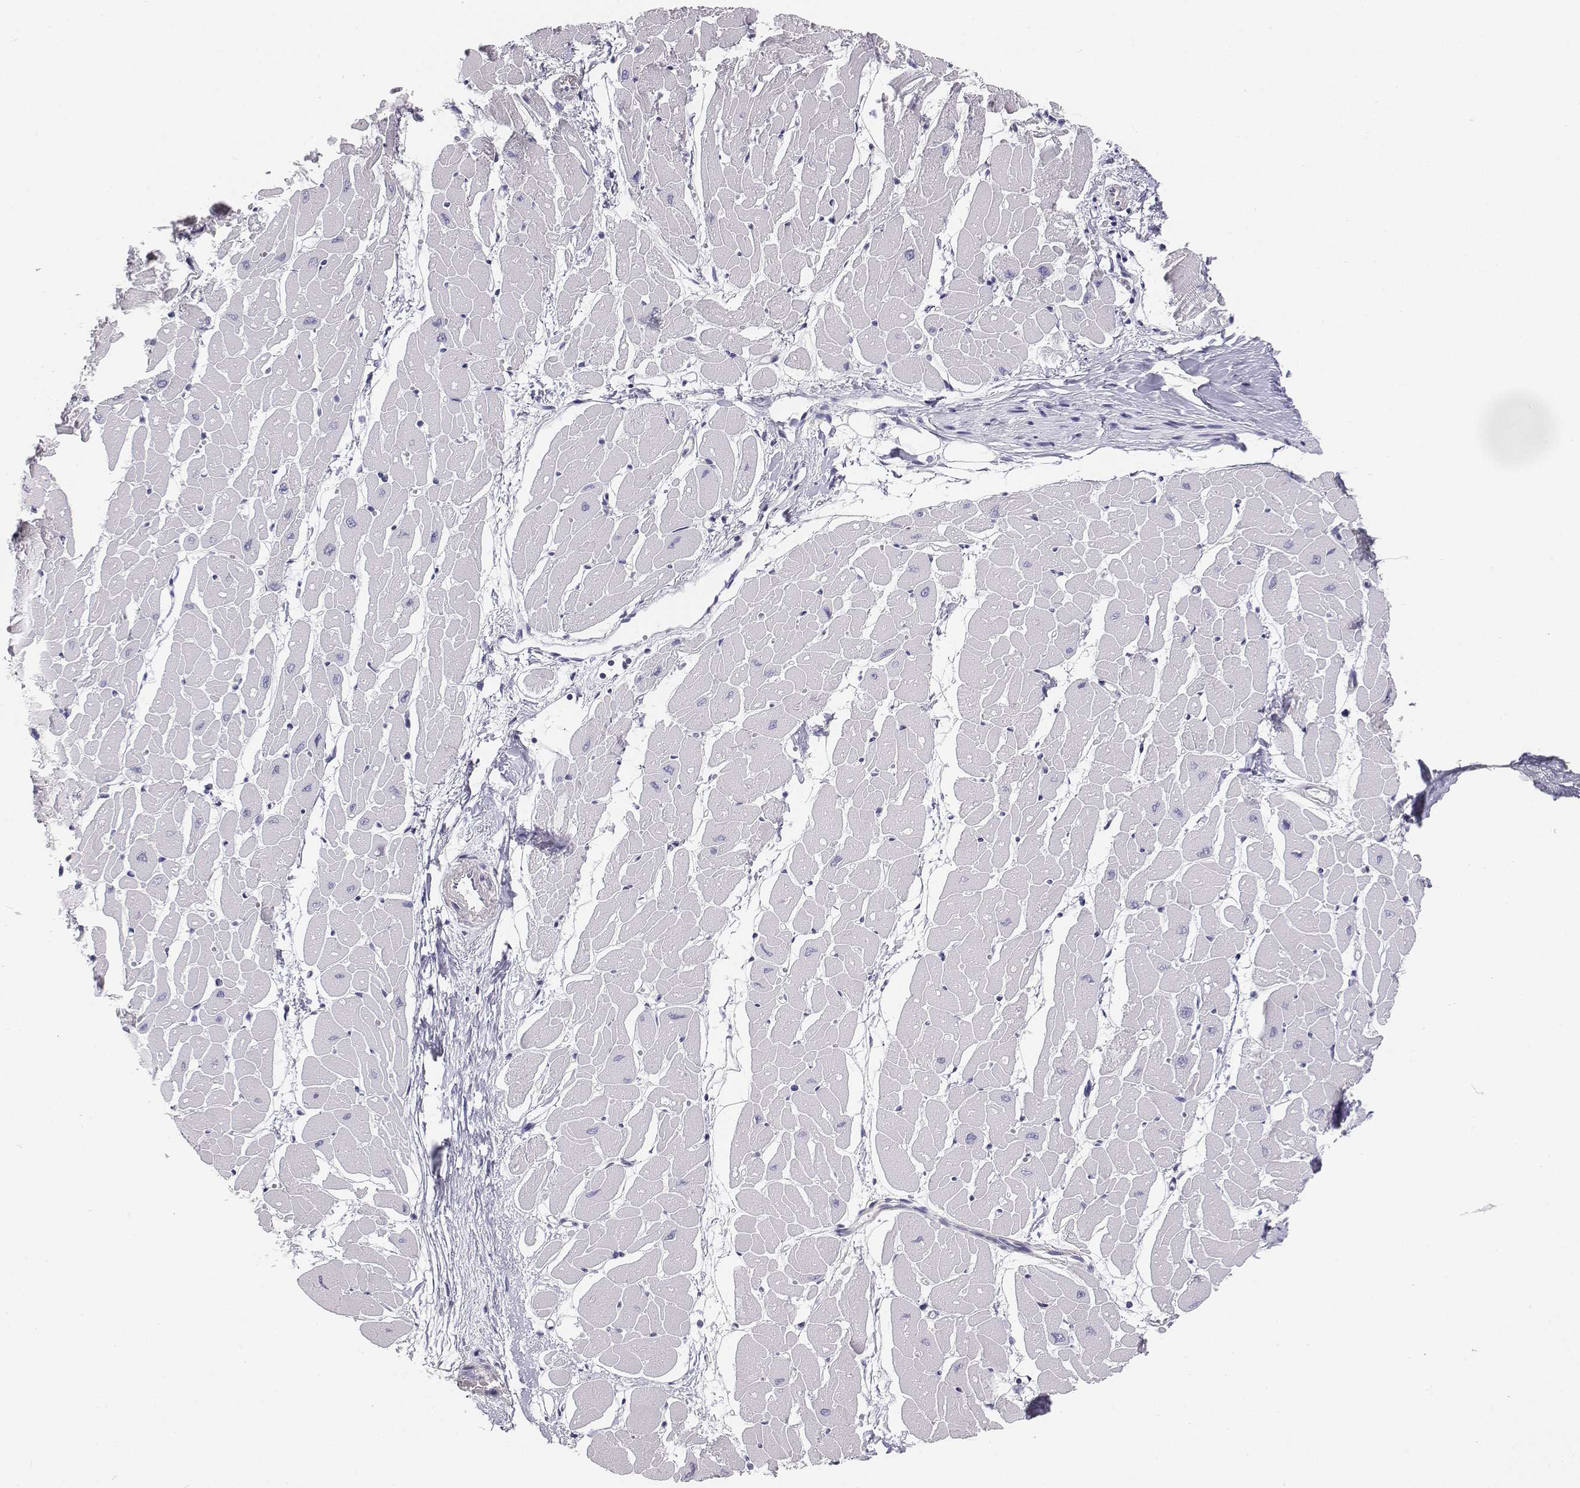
{"staining": {"intensity": "negative", "quantity": "none", "location": "none"}, "tissue": "heart muscle", "cell_type": "Cardiomyocytes", "image_type": "normal", "snomed": [{"axis": "morphology", "description": "Normal tissue, NOS"}, {"axis": "topography", "description": "Heart"}], "caption": "Immunohistochemistry (IHC) micrograph of benign heart muscle stained for a protein (brown), which reveals no staining in cardiomyocytes.", "gene": "CHST14", "patient": {"sex": "male", "age": 57}}